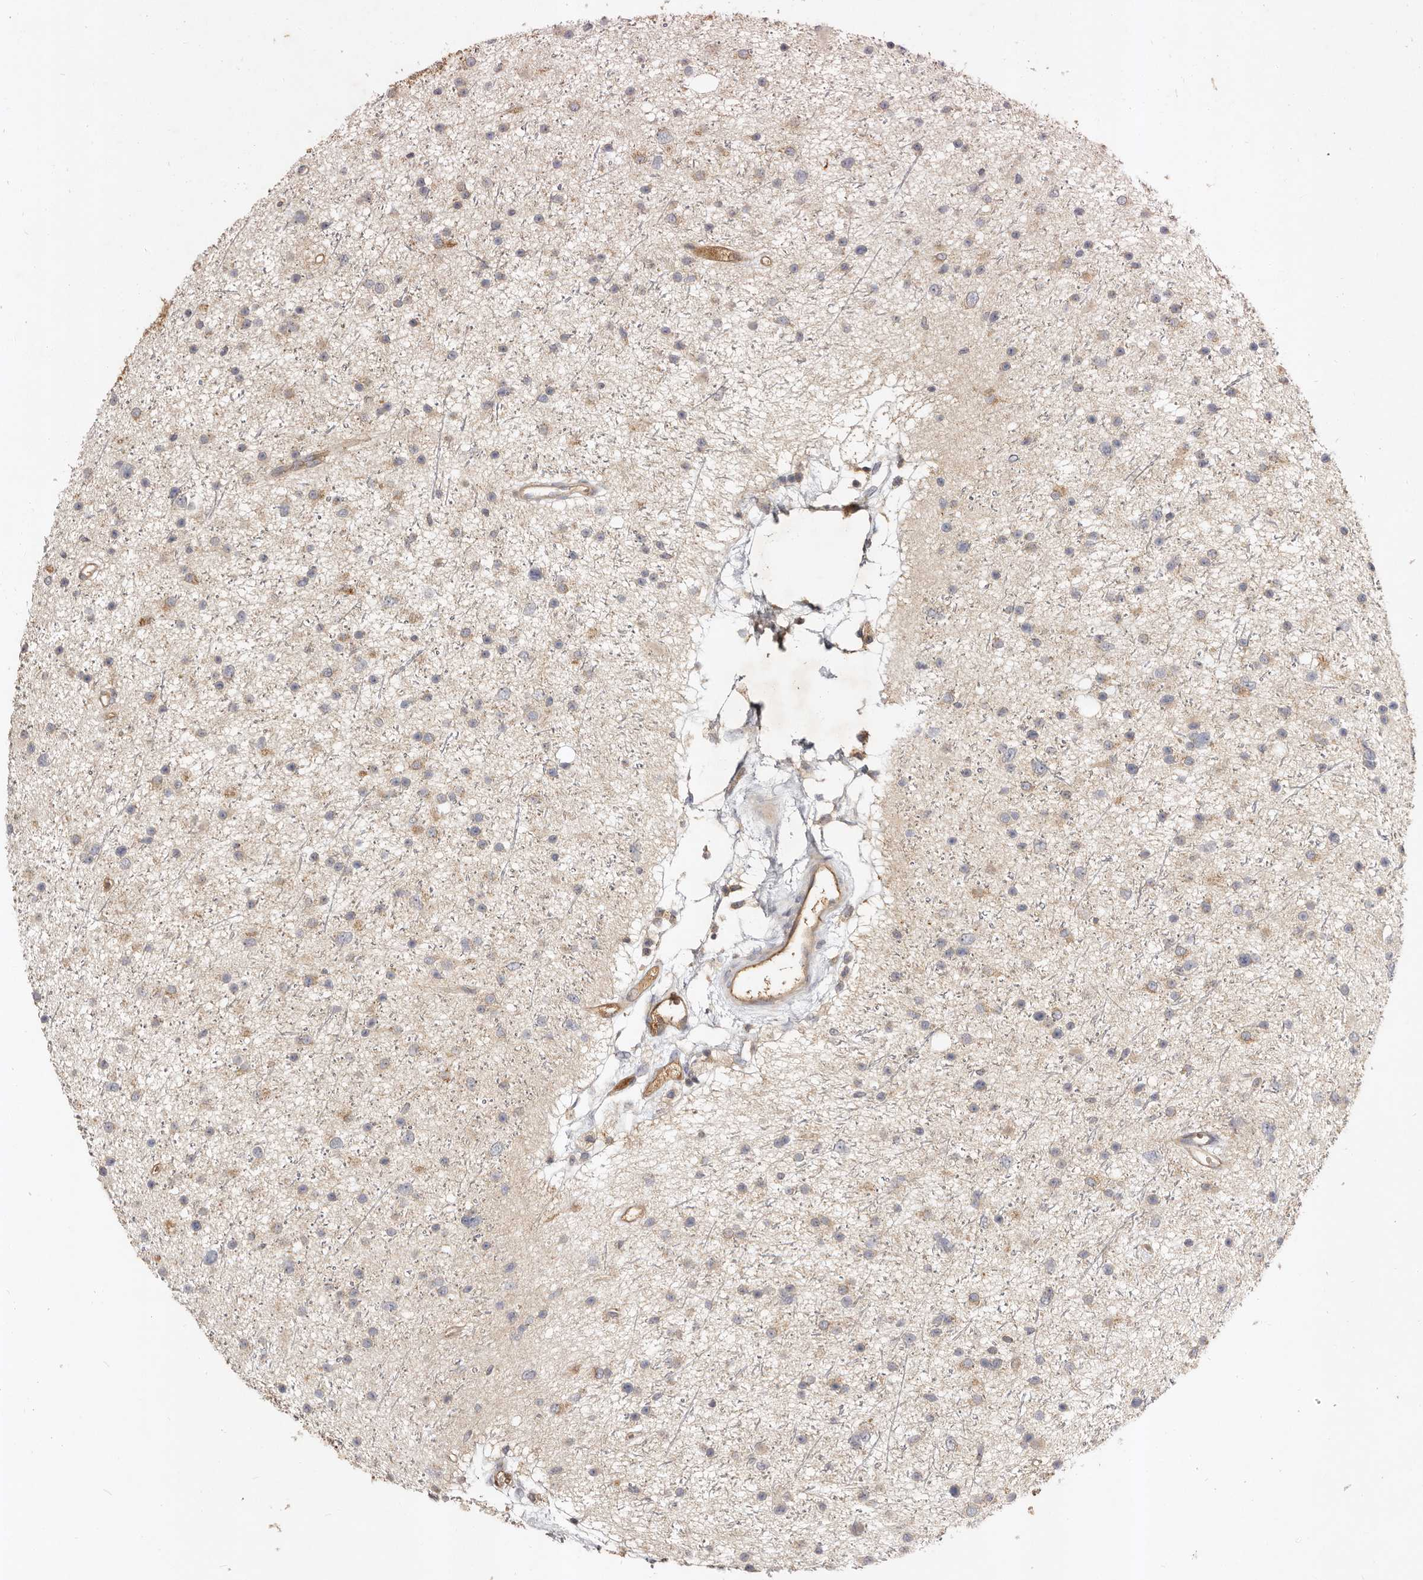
{"staining": {"intensity": "negative", "quantity": "none", "location": "none"}, "tissue": "glioma", "cell_type": "Tumor cells", "image_type": "cancer", "snomed": [{"axis": "morphology", "description": "Glioma, malignant, Low grade"}, {"axis": "topography", "description": "Cerebral cortex"}], "caption": "High magnification brightfield microscopy of glioma stained with DAB (3,3'-diaminobenzidine) (brown) and counterstained with hematoxylin (blue): tumor cells show no significant expression. (Stains: DAB (3,3'-diaminobenzidine) IHC with hematoxylin counter stain, Microscopy: brightfield microscopy at high magnification).", "gene": "ADAMTS9", "patient": {"sex": "female", "age": 39}}